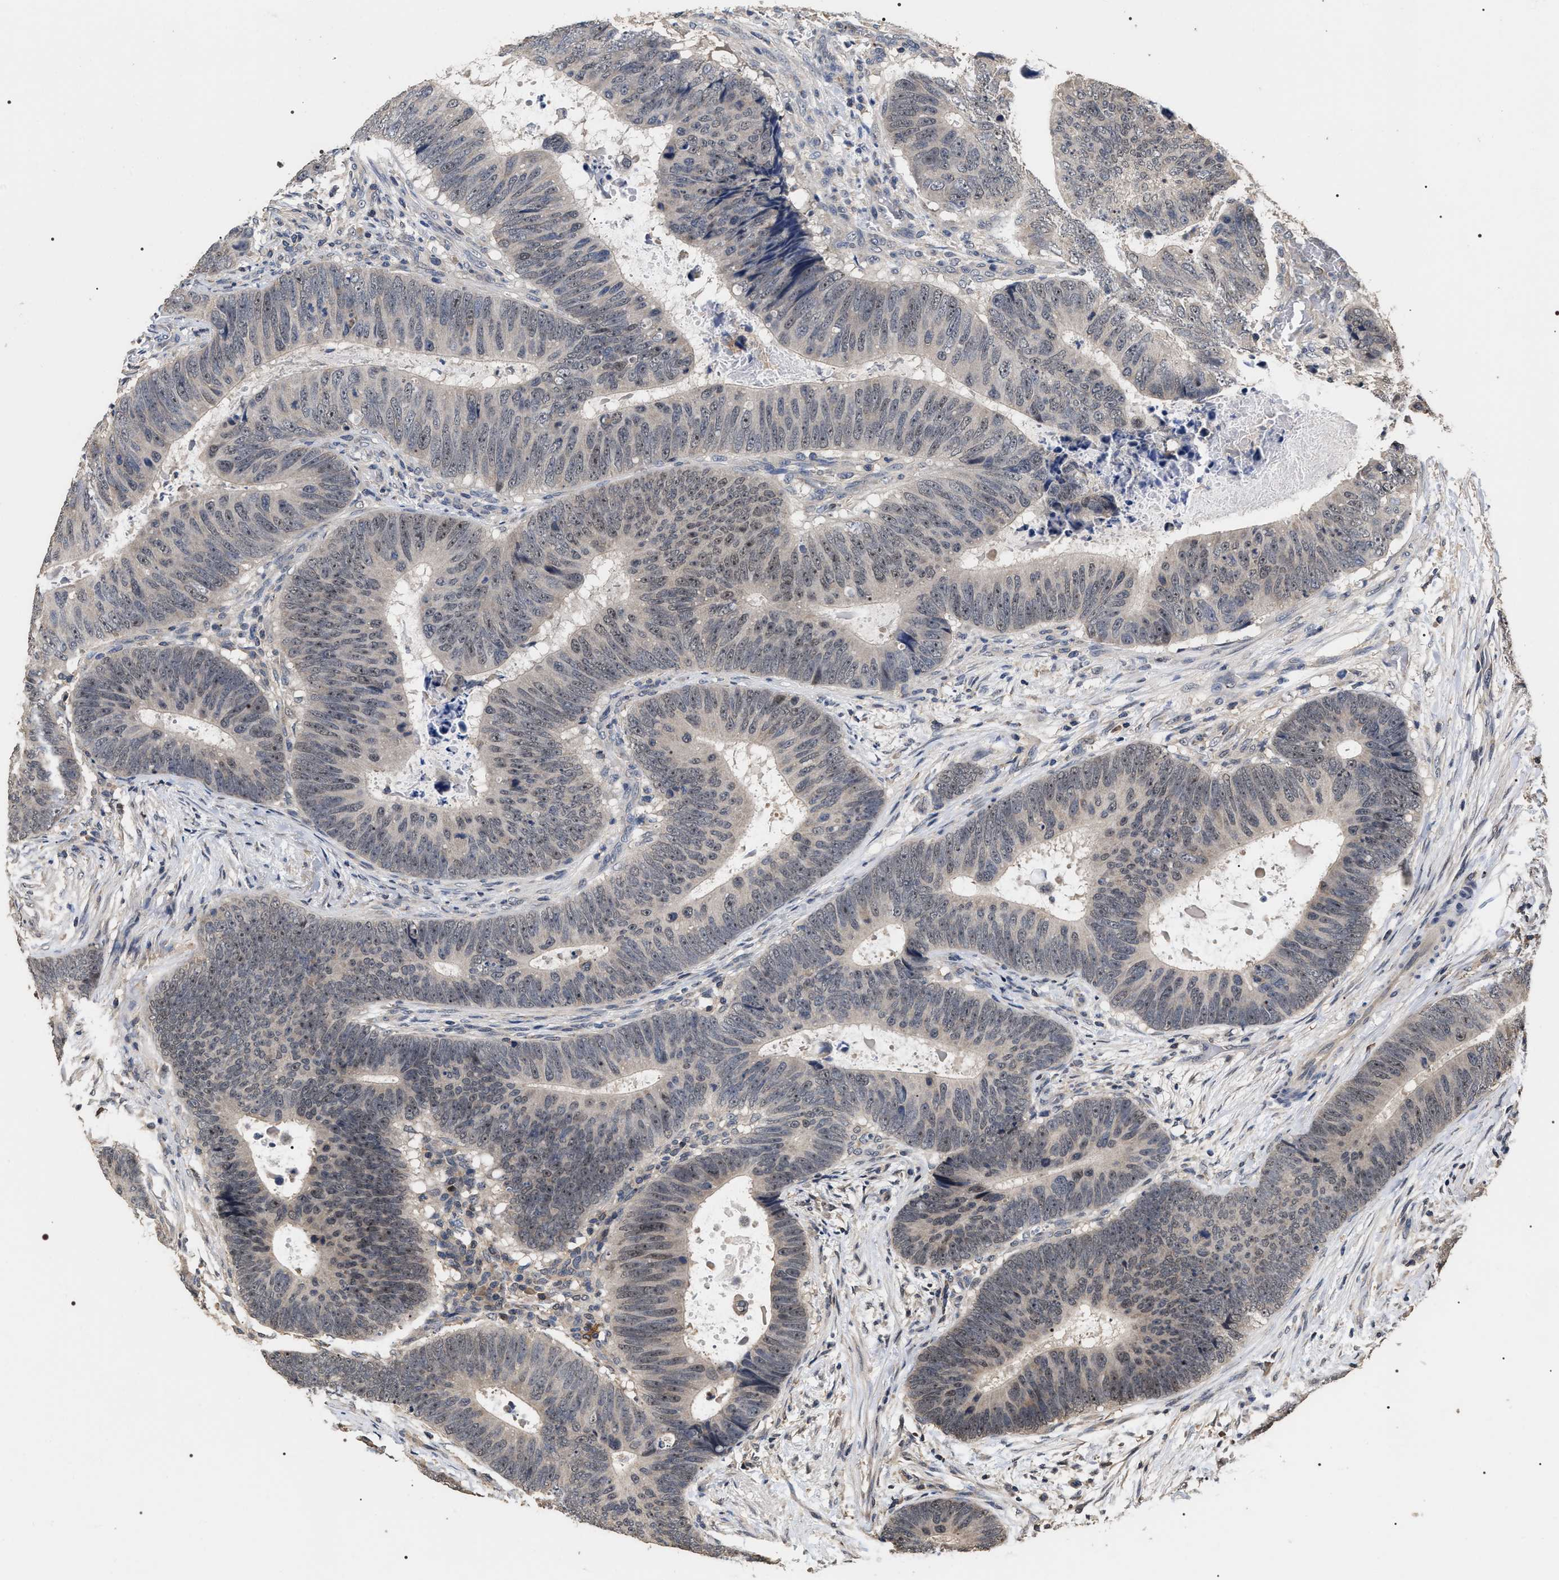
{"staining": {"intensity": "weak", "quantity": ">75%", "location": "nuclear"}, "tissue": "colorectal cancer", "cell_type": "Tumor cells", "image_type": "cancer", "snomed": [{"axis": "morphology", "description": "Adenocarcinoma, NOS"}, {"axis": "topography", "description": "Colon"}], "caption": "This histopathology image reveals colorectal cancer stained with IHC to label a protein in brown. The nuclear of tumor cells show weak positivity for the protein. Nuclei are counter-stained blue.", "gene": "UPF3A", "patient": {"sex": "male", "age": 56}}